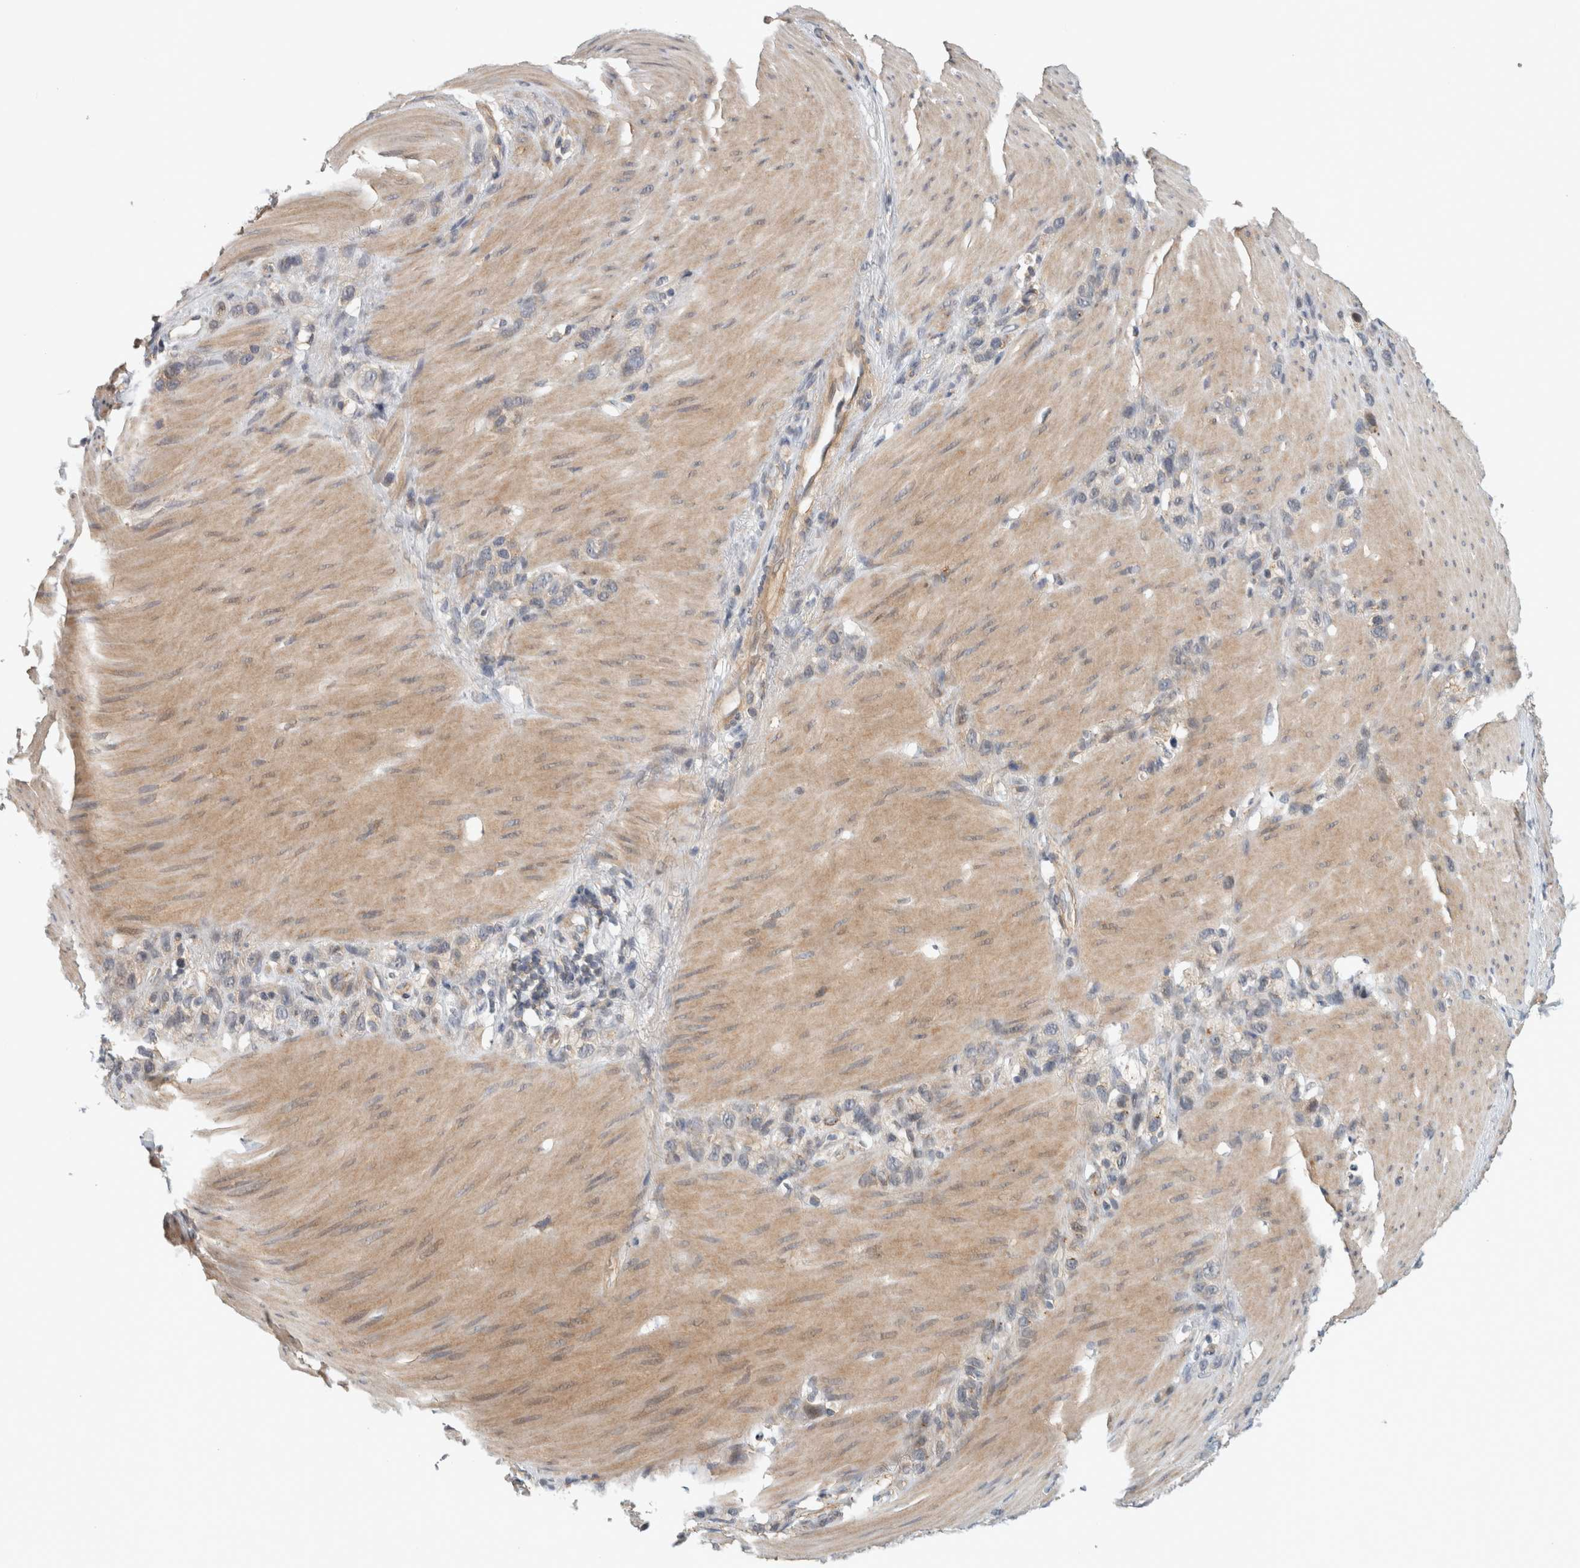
{"staining": {"intensity": "negative", "quantity": "none", "location": "none"}, "tissue": "stomach cancer", "cell_type": "Tumor cells", "image_type": "cancer", "snomed": [{"axis": "morphology", "description": "Normal tissue, NOS"}, {"axis": "morphology", "description": "Adenocarcinoma, NOS"}, {"axis": "morphology", "description": "Adenocarcinoma, High grade"}, {"axis": "topography", "description": "Stomach, upper"}, {"axis": "topography", "description": "Stomach"}], "caption": "An immunohistochemistry photomicrograph of stomach adenocarcinoma (high-grade) is shown. There is no staining in tumor cells of stomach adenocarcinoma (high-grade). (Stains: DAB (3,3'-diaminobenzidine) IHC with hematoxylin counter stain, Microscopy: brightfield microscopy at high magnification).", "gene": "ZNF804B", "patient": {"sex": "female", "age": 65}}